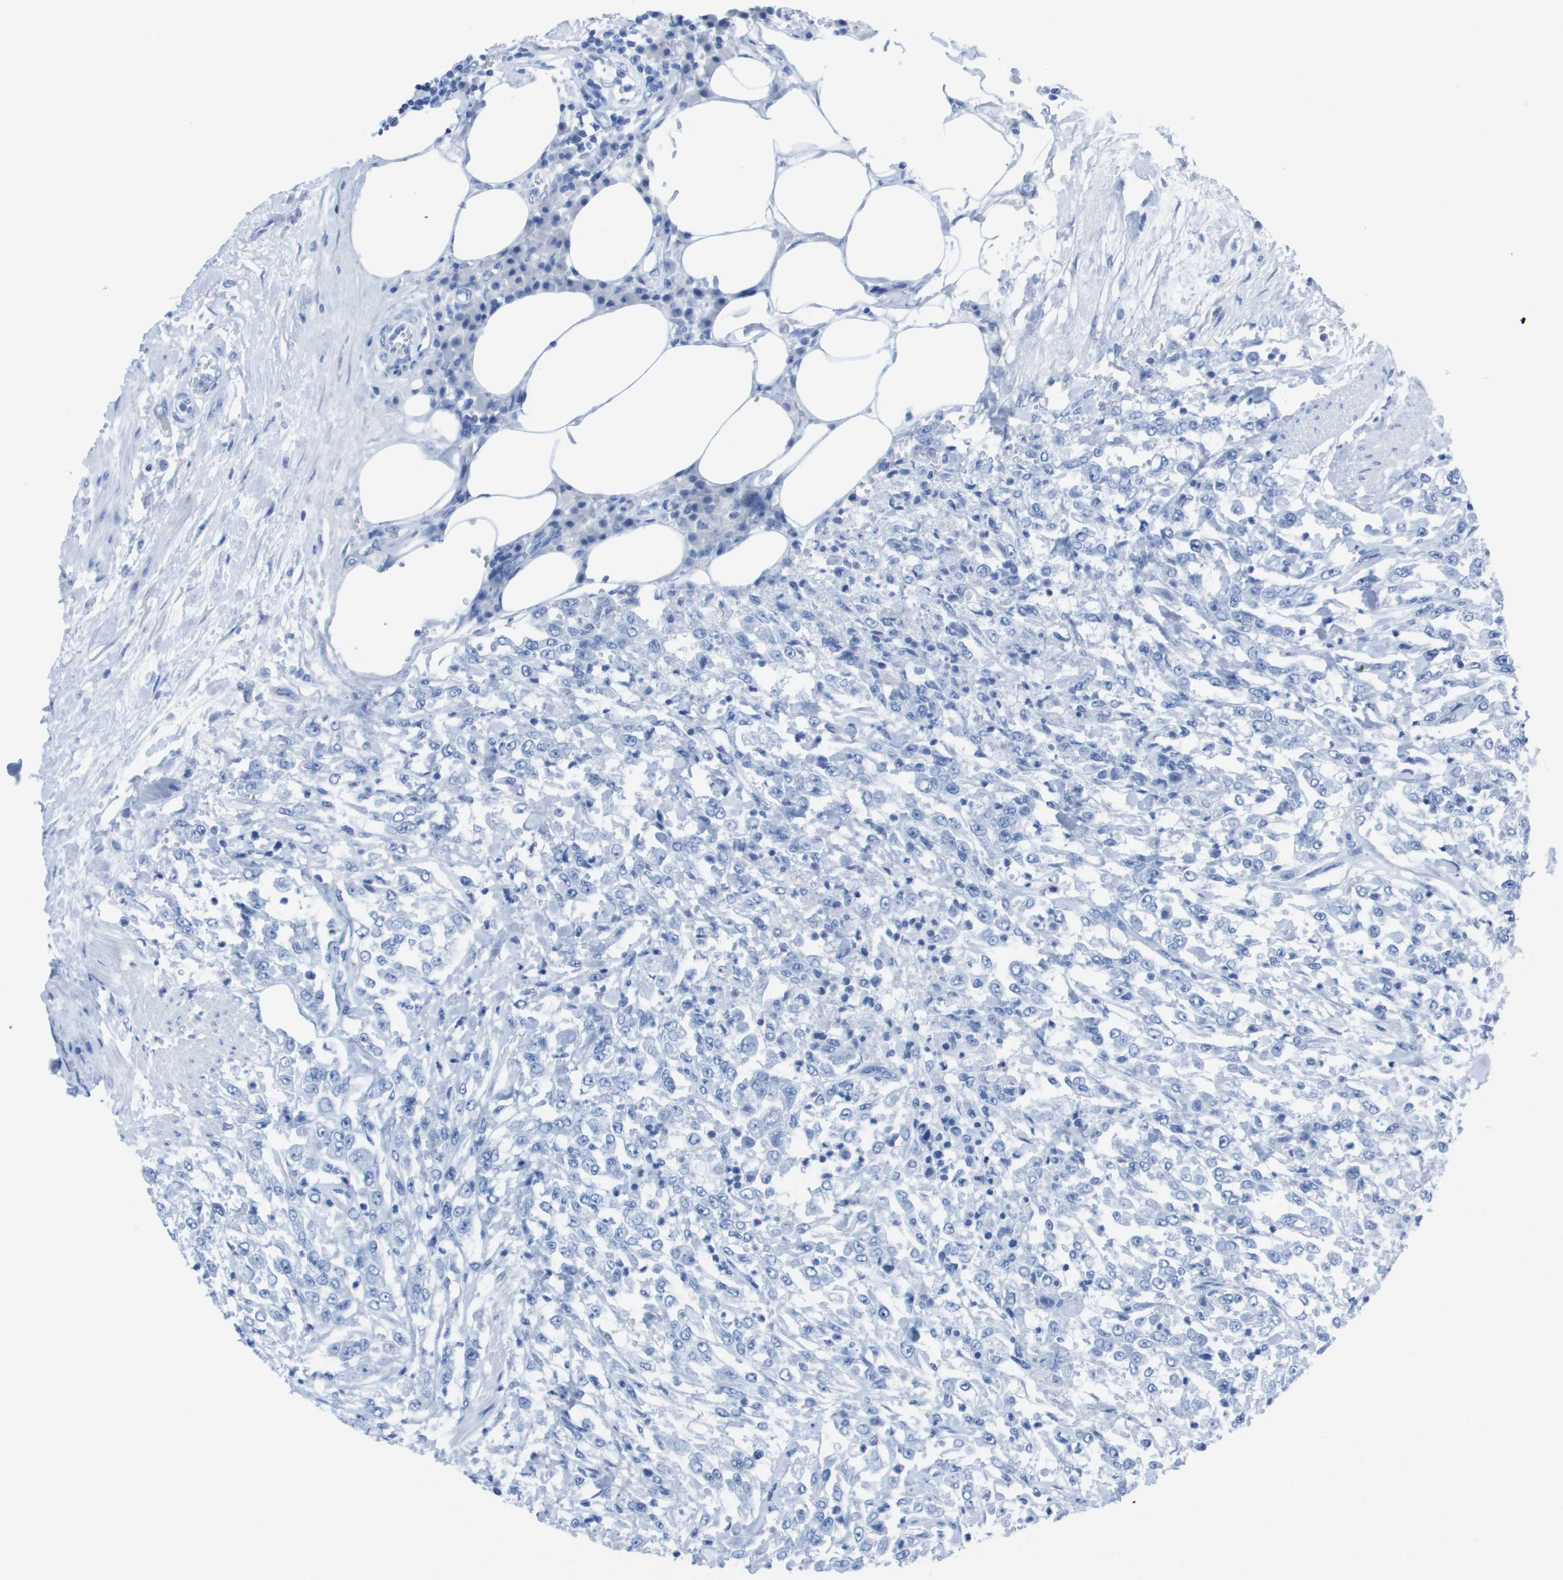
{"staining": {"intensity": "negative", "quantity": "none", "location": "none"}, "tissue": "urothelial cancer", "cell_type": "Tumor cells", "image_type": "cancer", "snomed": [{"axis": "morphology", "description": "Urothelial carcinoma, High grade"}, {"axis": "topography", "description": "Urinary bladder"}], "caption": "Urothelial cancer was stained to show a protein in brown. There is no significant positivity in tumor cells.", "gene": "KCNA3", "patient": {"sex": "male", "age": 46}}